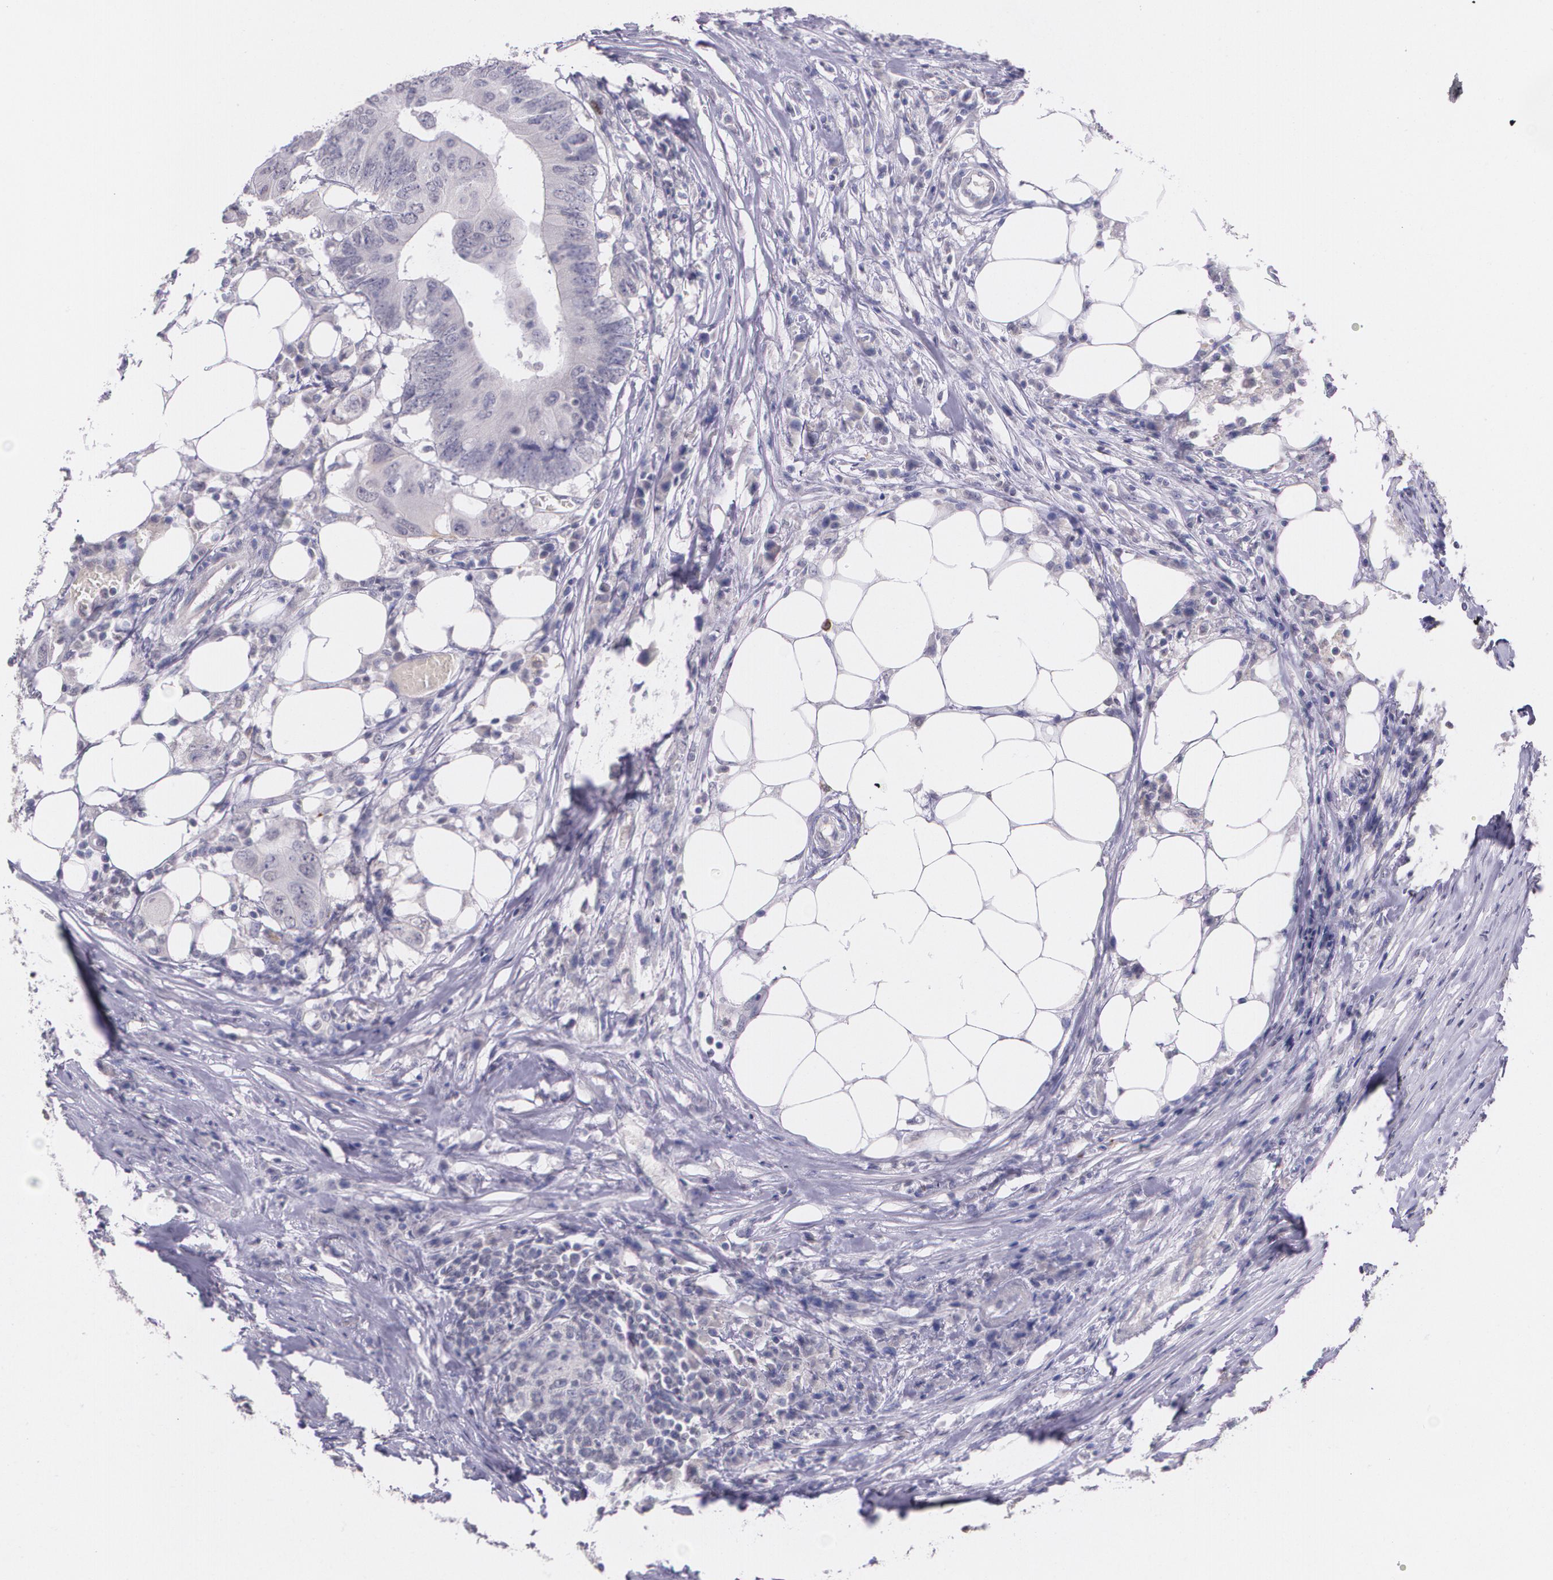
{"staining": {"intensity": "negative", "quantity": "none", "location": "none"}, "tissue": "colorectal cancer", "cell_type": "Tumor cells", "image_type": "cancer", "snomed": [{"axis": "morphology", "description": "Adenocarcinoma, NOS"}, {"axis": "topography", "description": "Colon"}], "caption": "Colorectal cancer was stained to show a protein in brown. There is no significant expression in tumor cells.", "gene": "RTN1", "patient": {"sex": "male", "age": 71}}